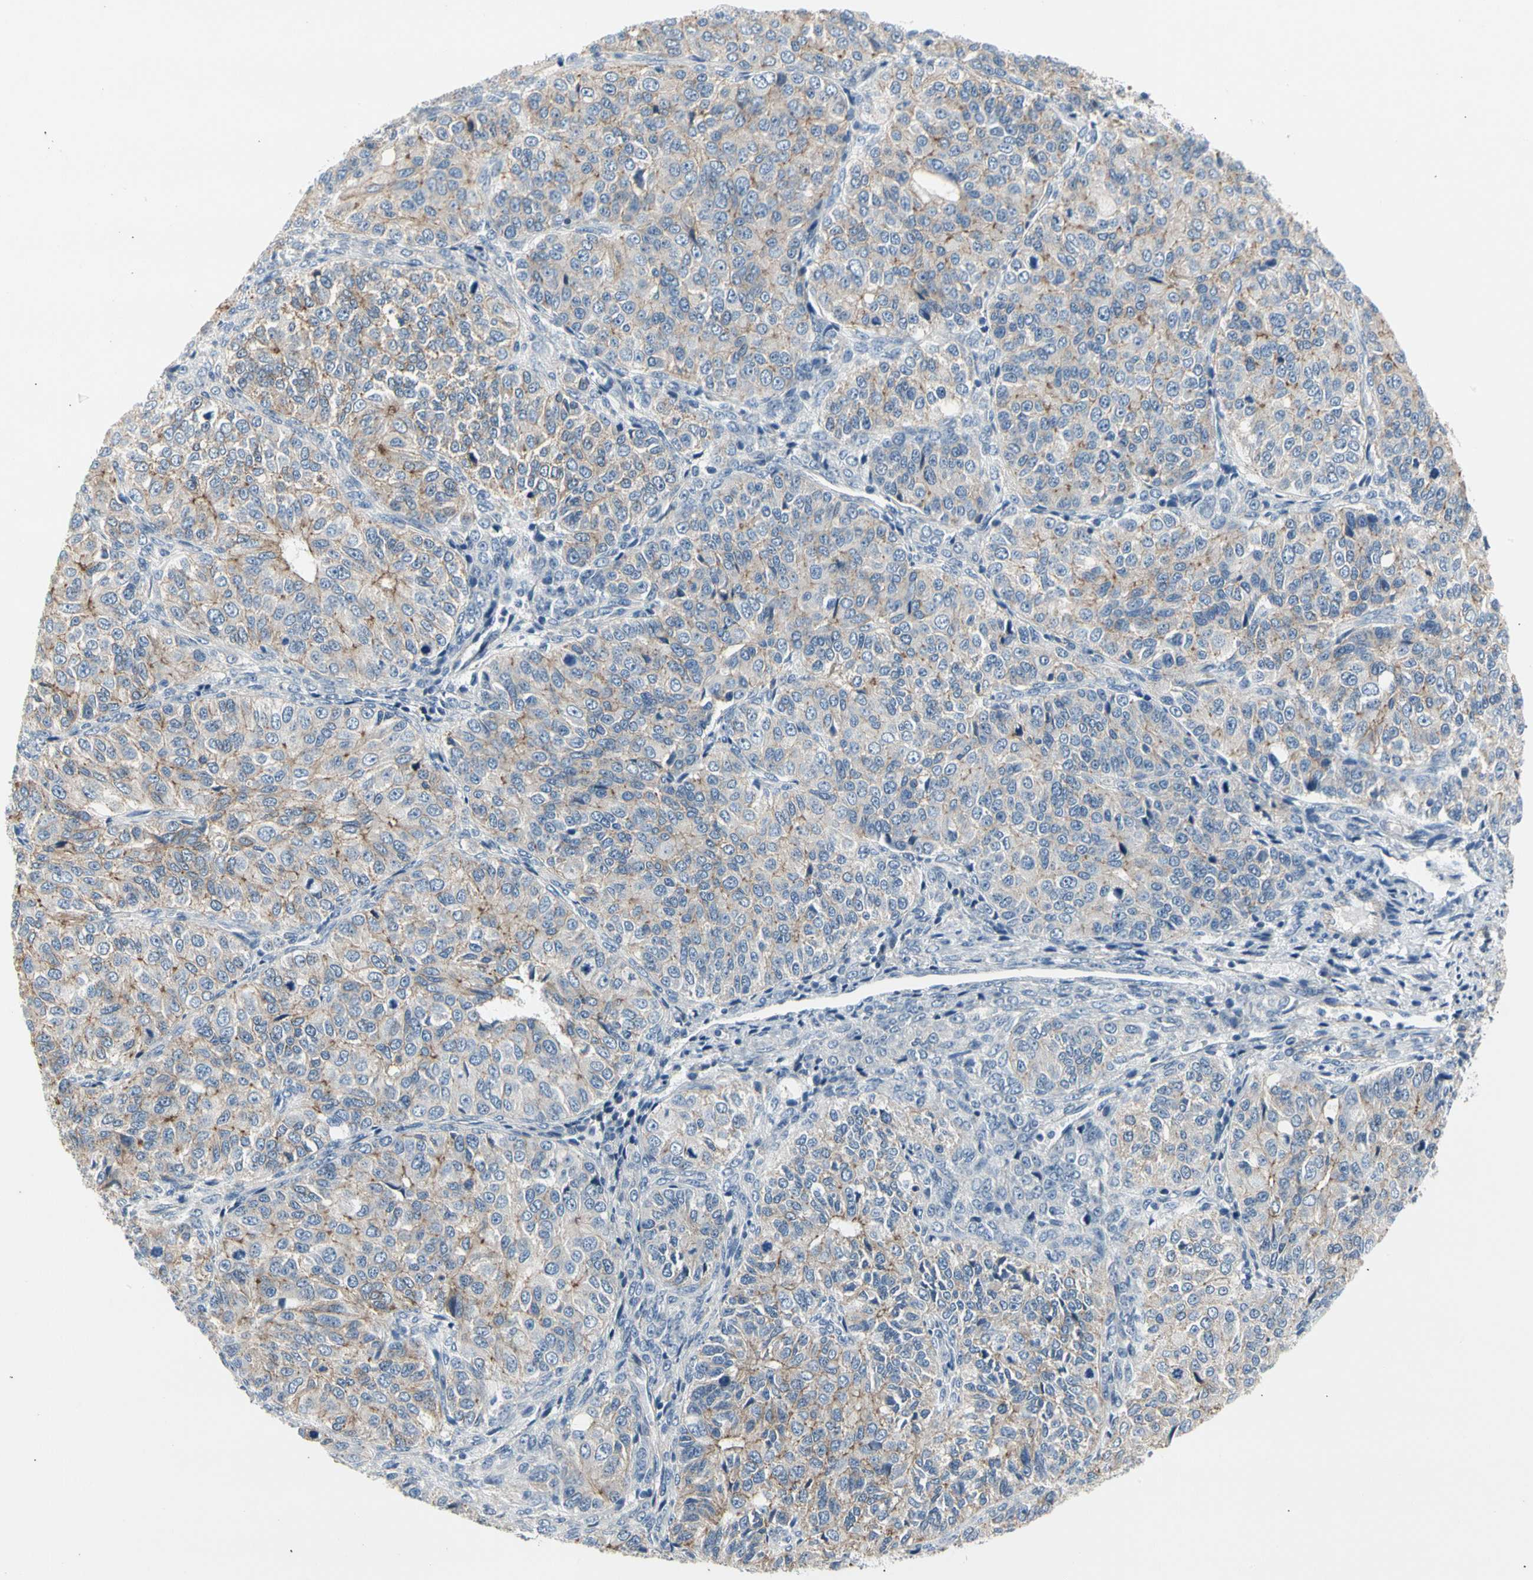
{"staining": {"intensity": "weak", "quantity": "25%-75%", "location": "cytoplasmic/membranous"}, "tissue": "ovarian cancer", "cell_type": "Tumor cells", "image_type": "cancer", "snomed": [{"axis": "morphology", "description": "Carcinoma, endometroid"}, {"axis": "topography", "description": "Ovary"}], "caption": "This photomicrograph shows IHC staining of ovarian endometroid carcinoma, with low weak cytoplasmic/membranous staining in approximately 25%-75% of tumor cells.", "gene": "LGR6", "patient": {"sex": "female", "age": 51}}